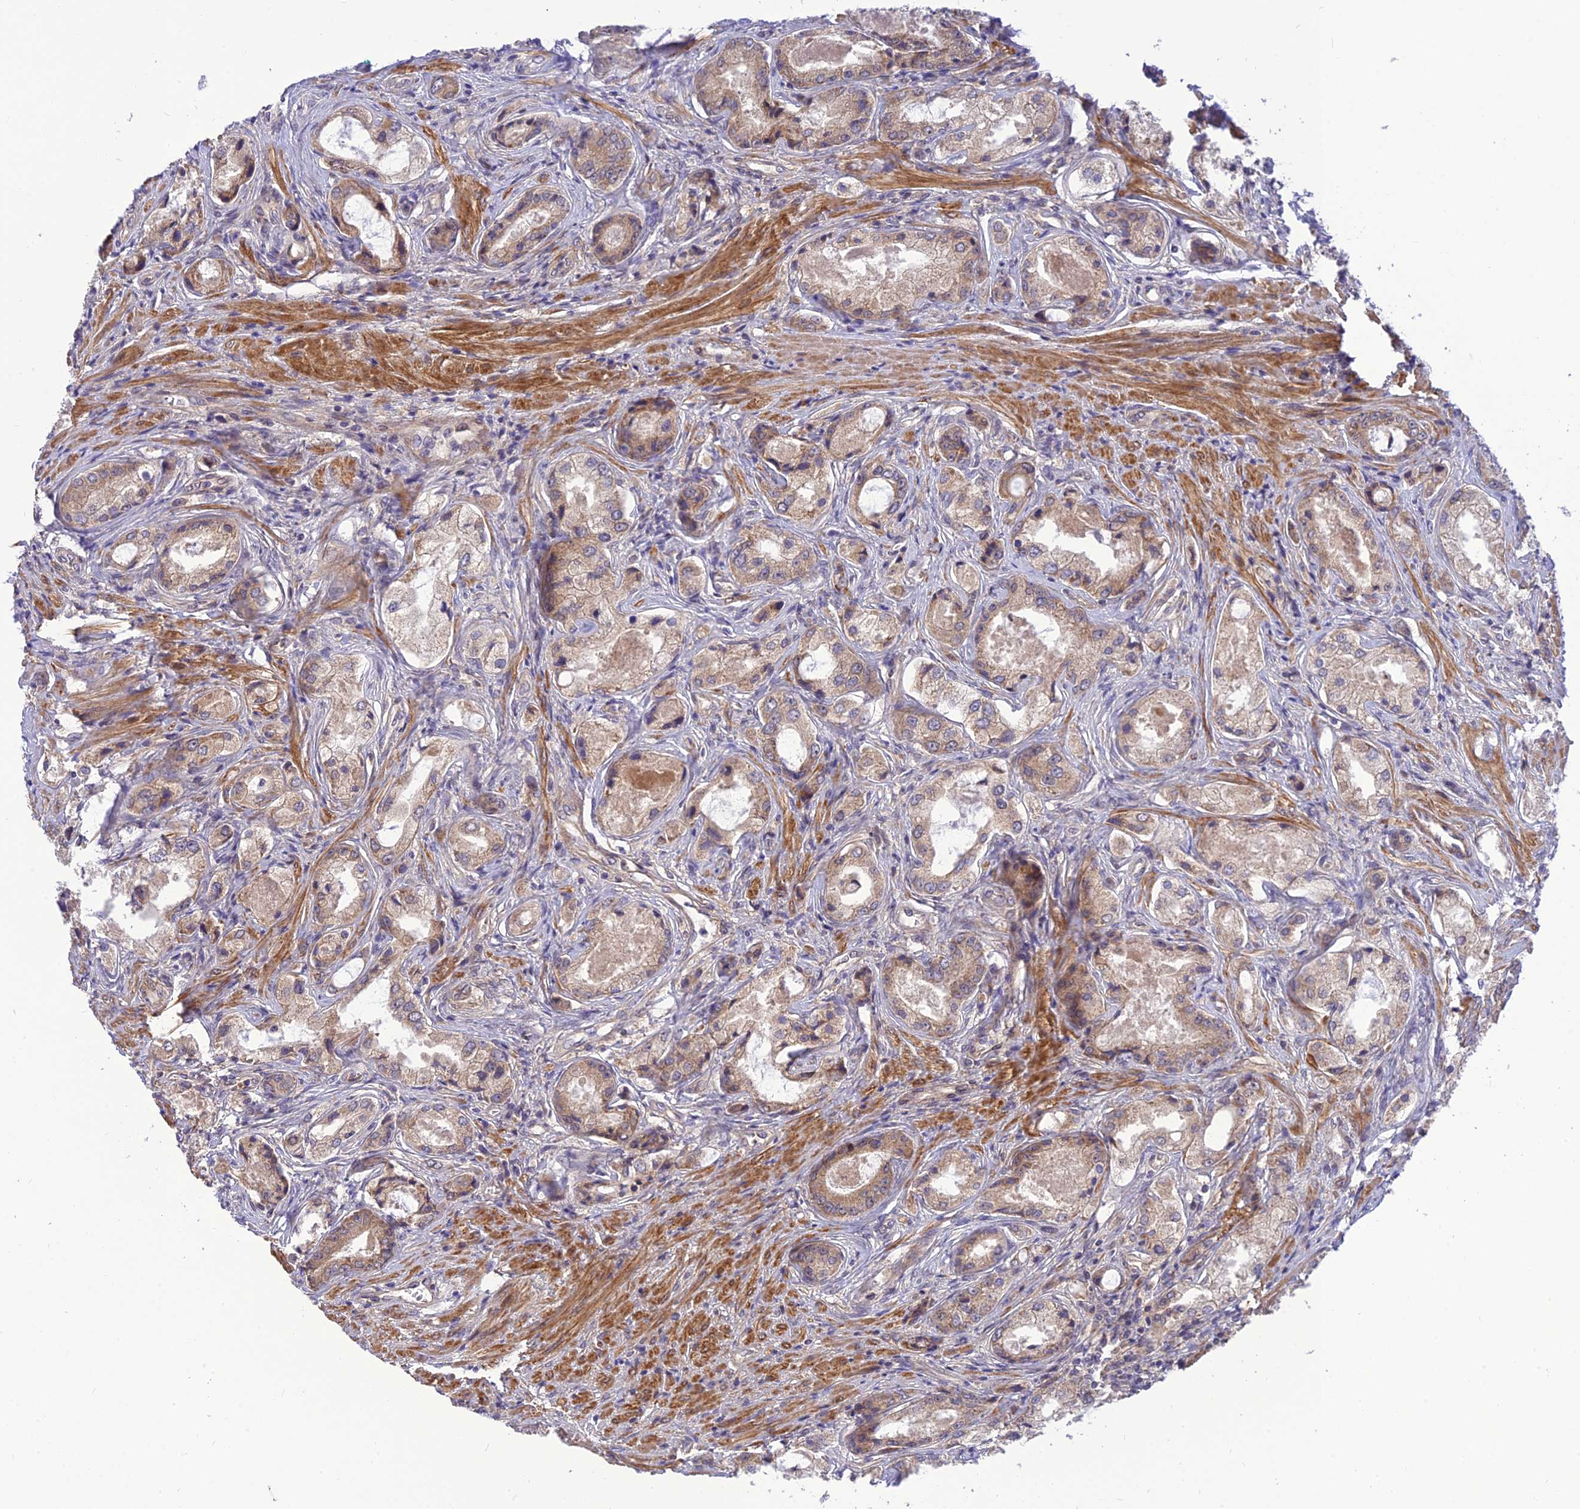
{"staining": {"intensity": "weak", "quantity": "25%-75%", "location": "cytoplasmic/membranous"}, "tissue": "prostate cancer", "cell_type": "Tumor cells", "image_type": "cancer", "snomed": [{"axis": "morphology", "description": "Adenocarcinoma, Low grade"}, {"axis": "topography", "description": "Prostate"}], "caption": "About 25%-75% of tumor cells in low-grade adenocarcinoma (prostate) reveal weak cytoplasmic/membranous protein positivity as visualized by brown immunohistochemical staining.", "gene": "UROS", "patient": {"sex": "male", "age": 68}}